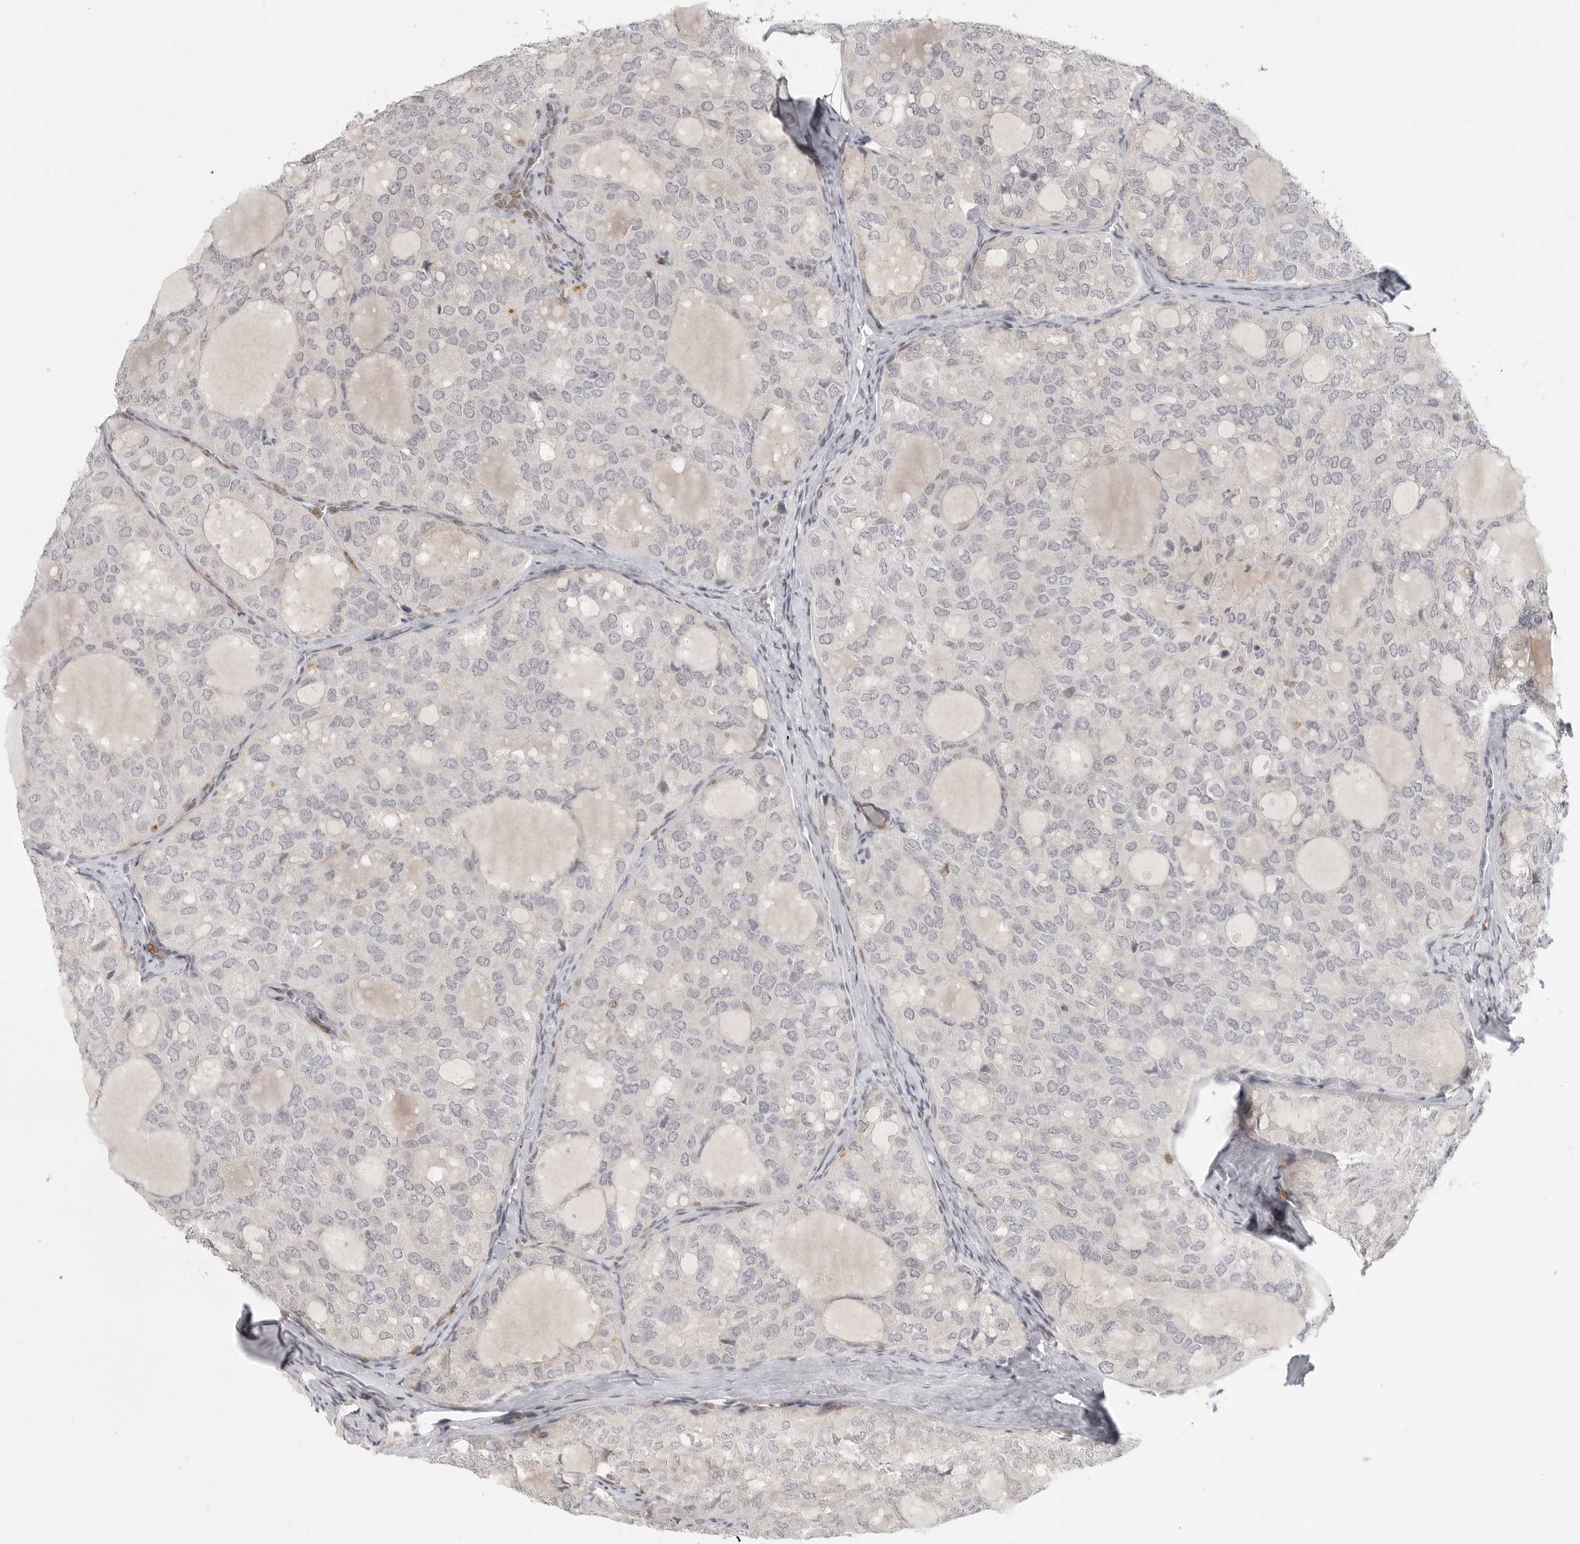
{"staining": {"intensity": "negative", "quantity": "none", "location": "none"}, "tissue": "thyroid cancer", "cell_type": "Tumor cells", "image_type": "cancer", "snomed": [{"axis": "morphology", "description": "Follicular adenoma carcinoma, NOS"}, {"axis": "topography", "description": "Thyroid gland"}], "caption": "Thyroid follicular adenoma carcinoma was stained to show a protein in brown. There is no significant positivity in tumor cells. (Stains: DAB immunohistochemistry with hematoxylin counter stain, Microscopy: brightfield microscopy at high magnification).", "gene": "SH3KBP1", "patient": {"sex": "male", "age": 75}}